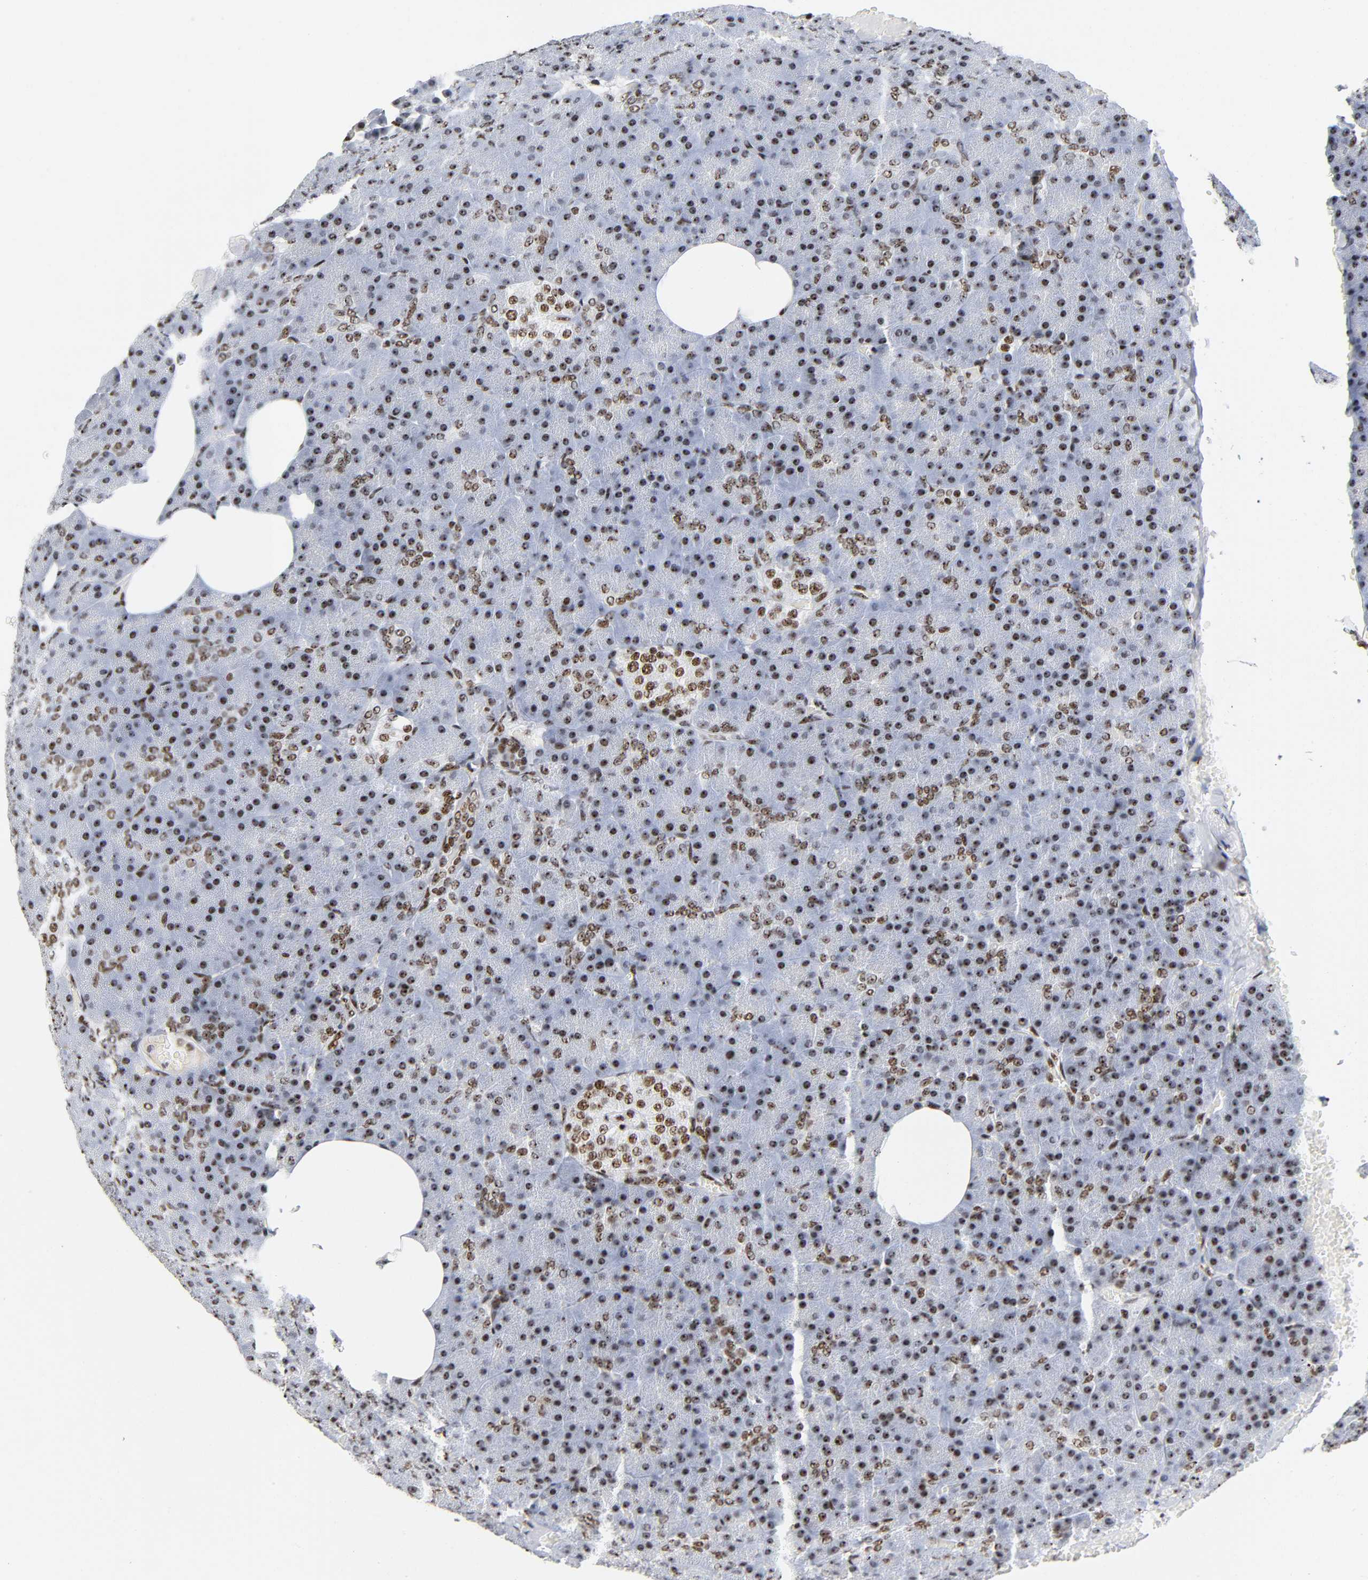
{"staining": {"intensity": "strong", "quantity": ">75%", "location": "nuclear"}, "tissue": "pancreas", "cell_type": "Exocrine glandular cells", "image_type": "normal", "snomed": [{"axis": "morphology", "description": "Normal tissue, NOS"}, {"axis": "topography", "description": "Pancreas"}], "caption": "Protein analysis of normal pancreas reveals strong nuclear positivity in approximately >75% of exocrine glandular cells. The staining is performed using DAB brown chromogen to label protein expression. The nuclei are counter-stained blue using hematoxylin.", "gene": "UBTF", "patient": {"sex": "female", "age": 35}}